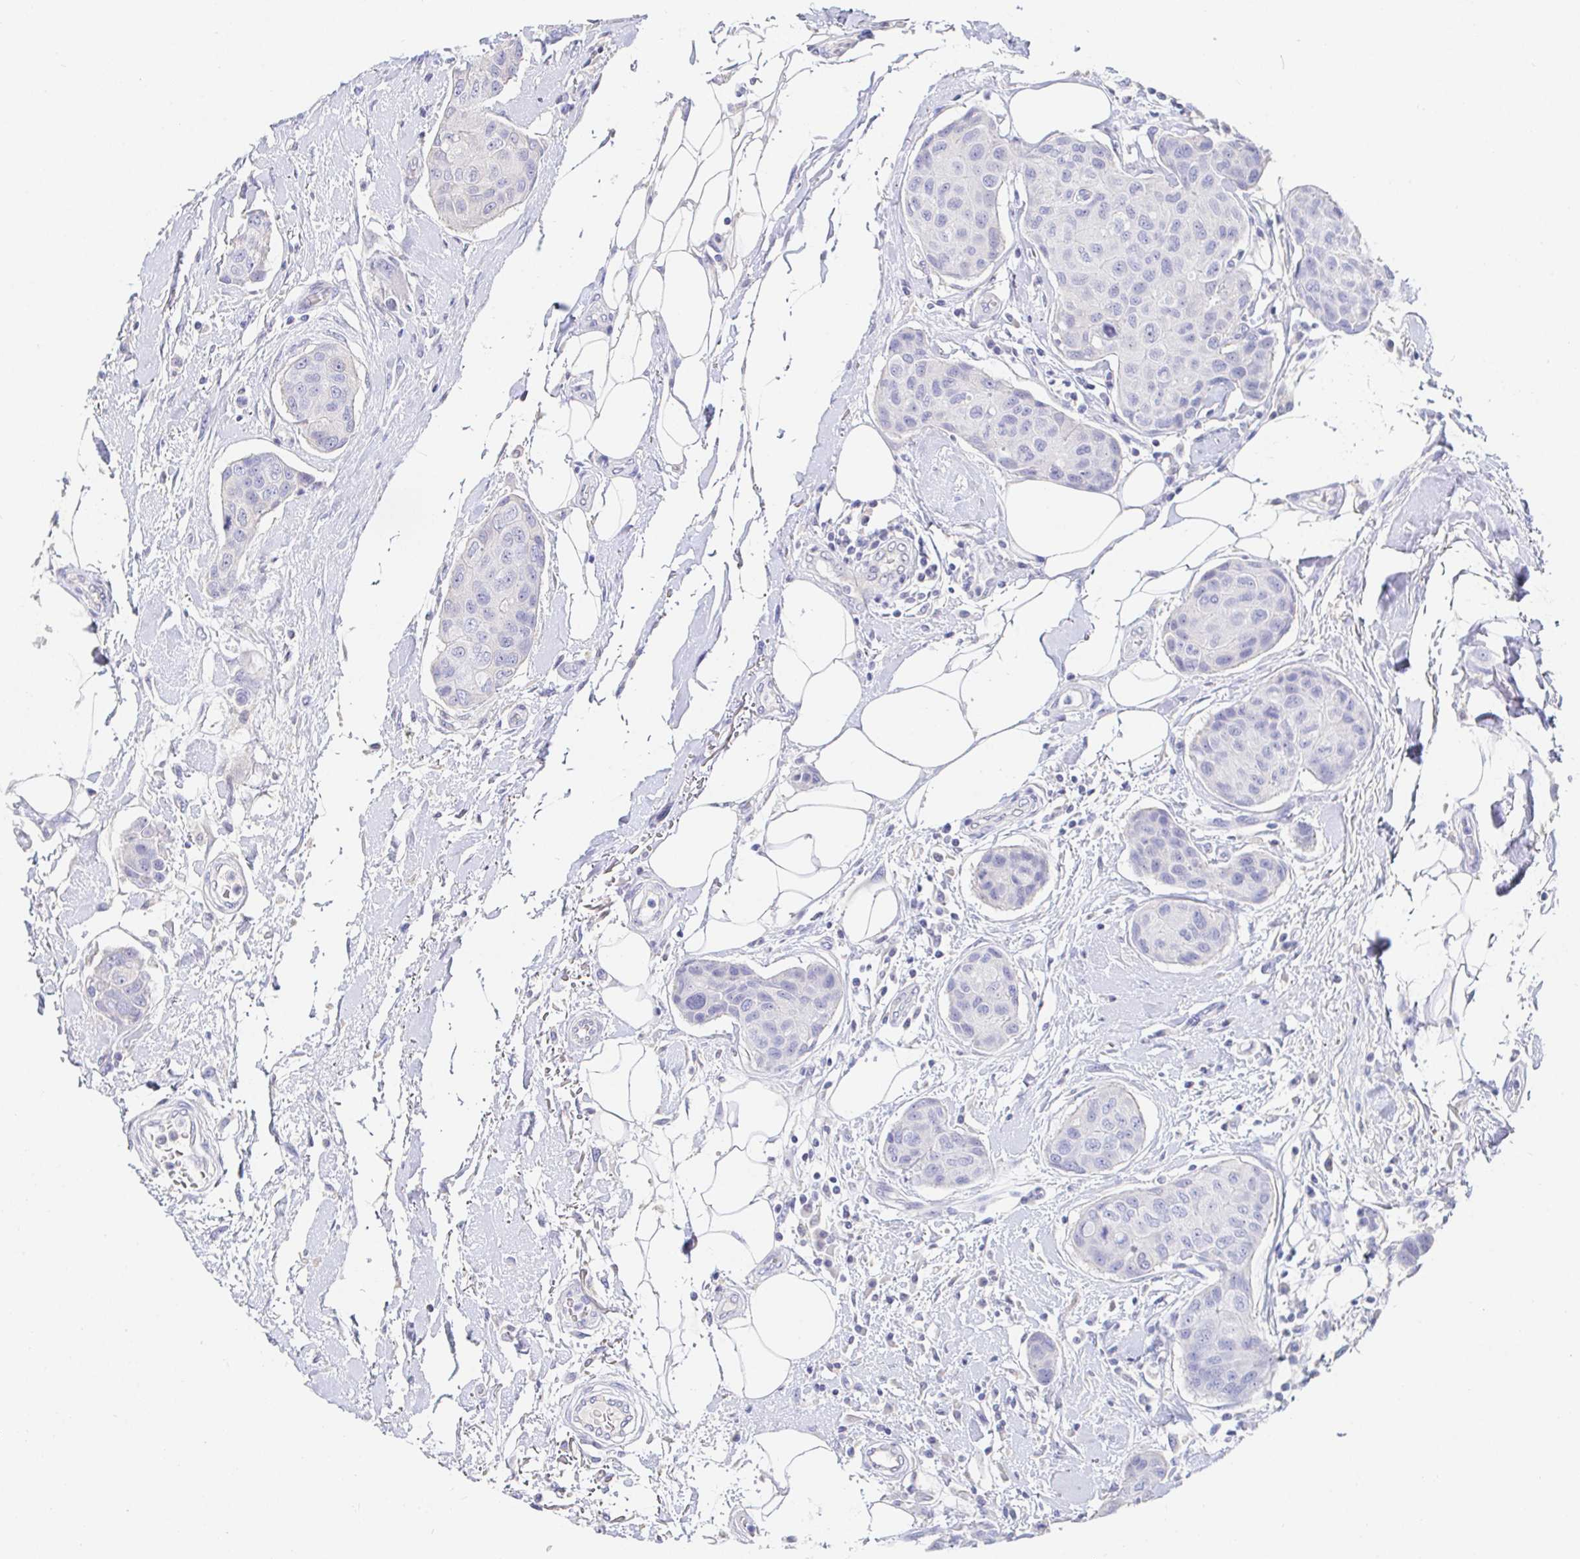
{"staining": {"intensity": "negative", "quantity": "none", "location": "none"}, "tissue": "breast cancer", "cell_type": "Tumor cells", "image_type": "cancer", "snomed": [{"axis": "morphology", "description": "Duct carcinoma"}, {"axis": "topography", "description": "Breast"}, {"axis": "topography", "description": "Lymph node"}], "caption": "The micrograph shows no significant staining in tumor cells of breast infiltrating ductal carcinoma.", "gene": "PDE6B", "patient": {"sex": "female", "age": 80}}